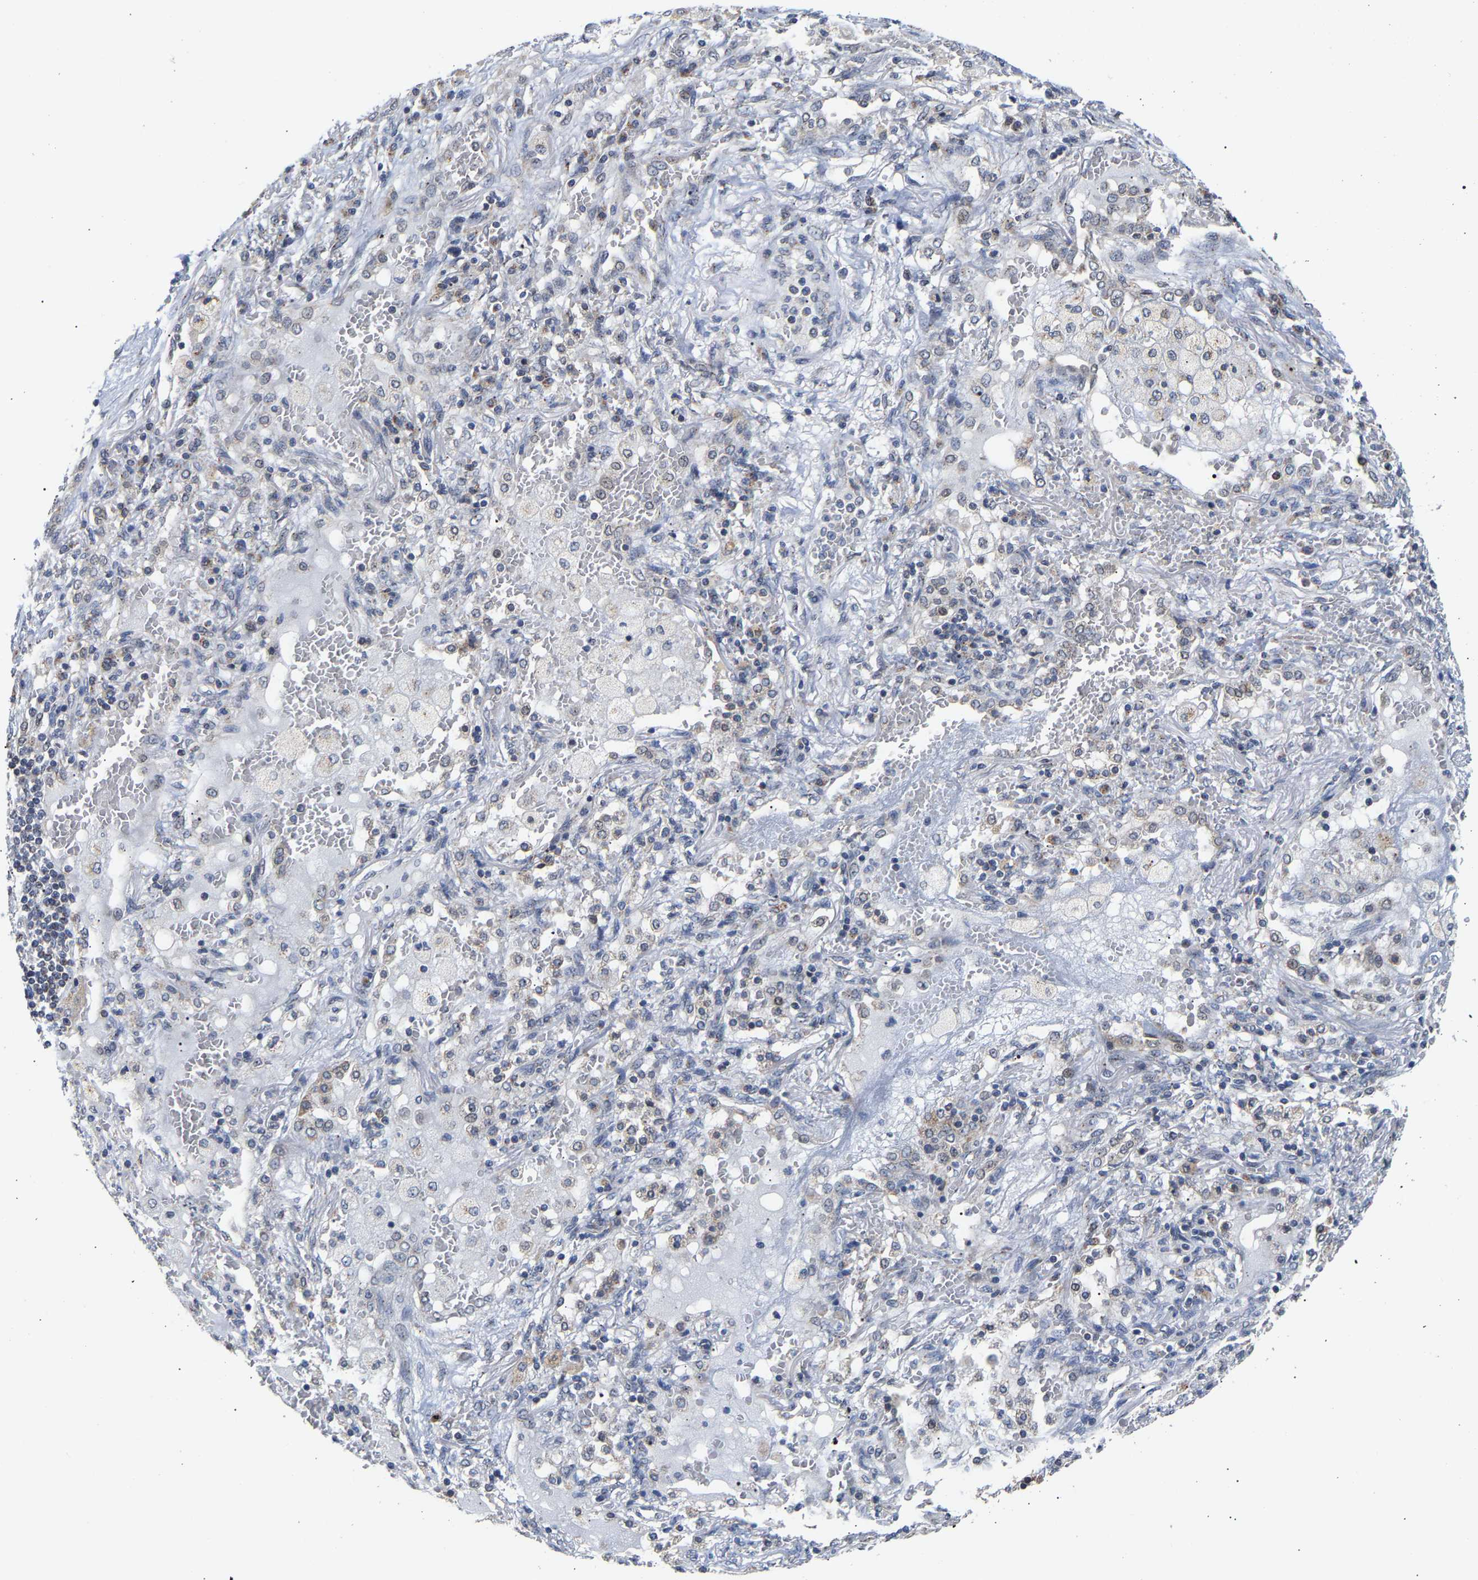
{"staining": {"intensity": "negative", "quantity": "none", "location": "none"}, "tissue": "lung cancer", "cell_type": "Tumor cells", "image_type": "cancer", "snomed": [{"axis": "morphology", "description": "Squamous cell carcinoma, NOS"}, {"axis": "topography", "description": "Lung"}], "caption": "Immunohistochemistry histopathology image of neoplastic tissue: lung squamous cell carcinoma stained with DAB (3,3'-diaminobenzidine) displays no significant protein expression in tumor cells. (Immunohistochemistry (ihc), brightfield microscopy, high magnification).", "gene": "PCNT", "patient": {"sex": "male", "age": 61}}